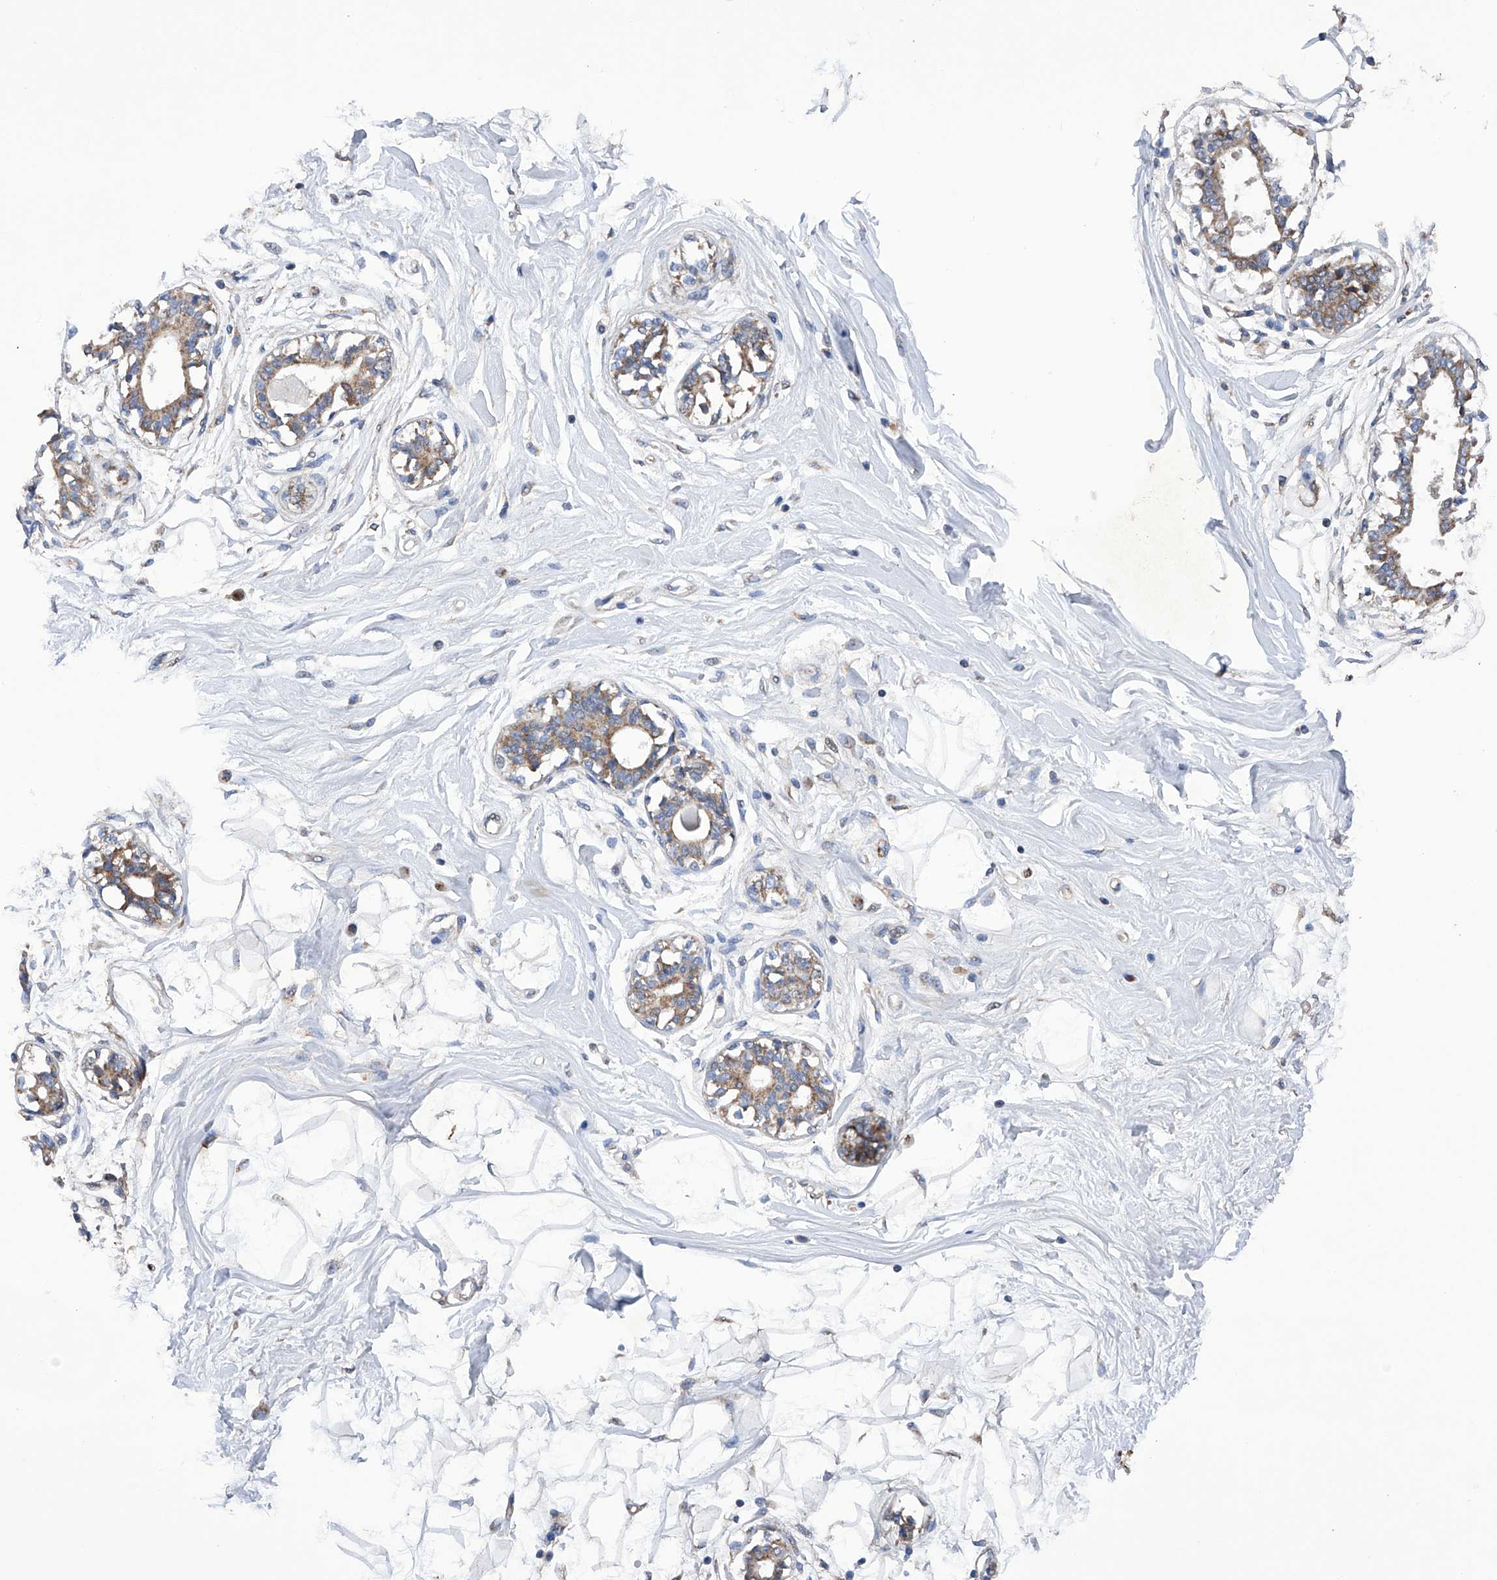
{"staining": {"intensity": "weak", "quantity": ">75%", "location": "cytoplasmic/membranous"}, "tissue": "breast", "cell_type": "Adipocytes", "image_type": "normal", "snomed": [{"axis": "morphology", "description": "Normal tissue, NOS"}, {"axis": "topography", "description": "Breast"}], "caption": "An IHC photomicrograph of normal tissue is shown. Protein staining in brown labels weak cytoplasmic/membranous positivity in breast within adipocytes.", "gene": "EFCAB2", "patient": {"sex": "female", "age": 45}}